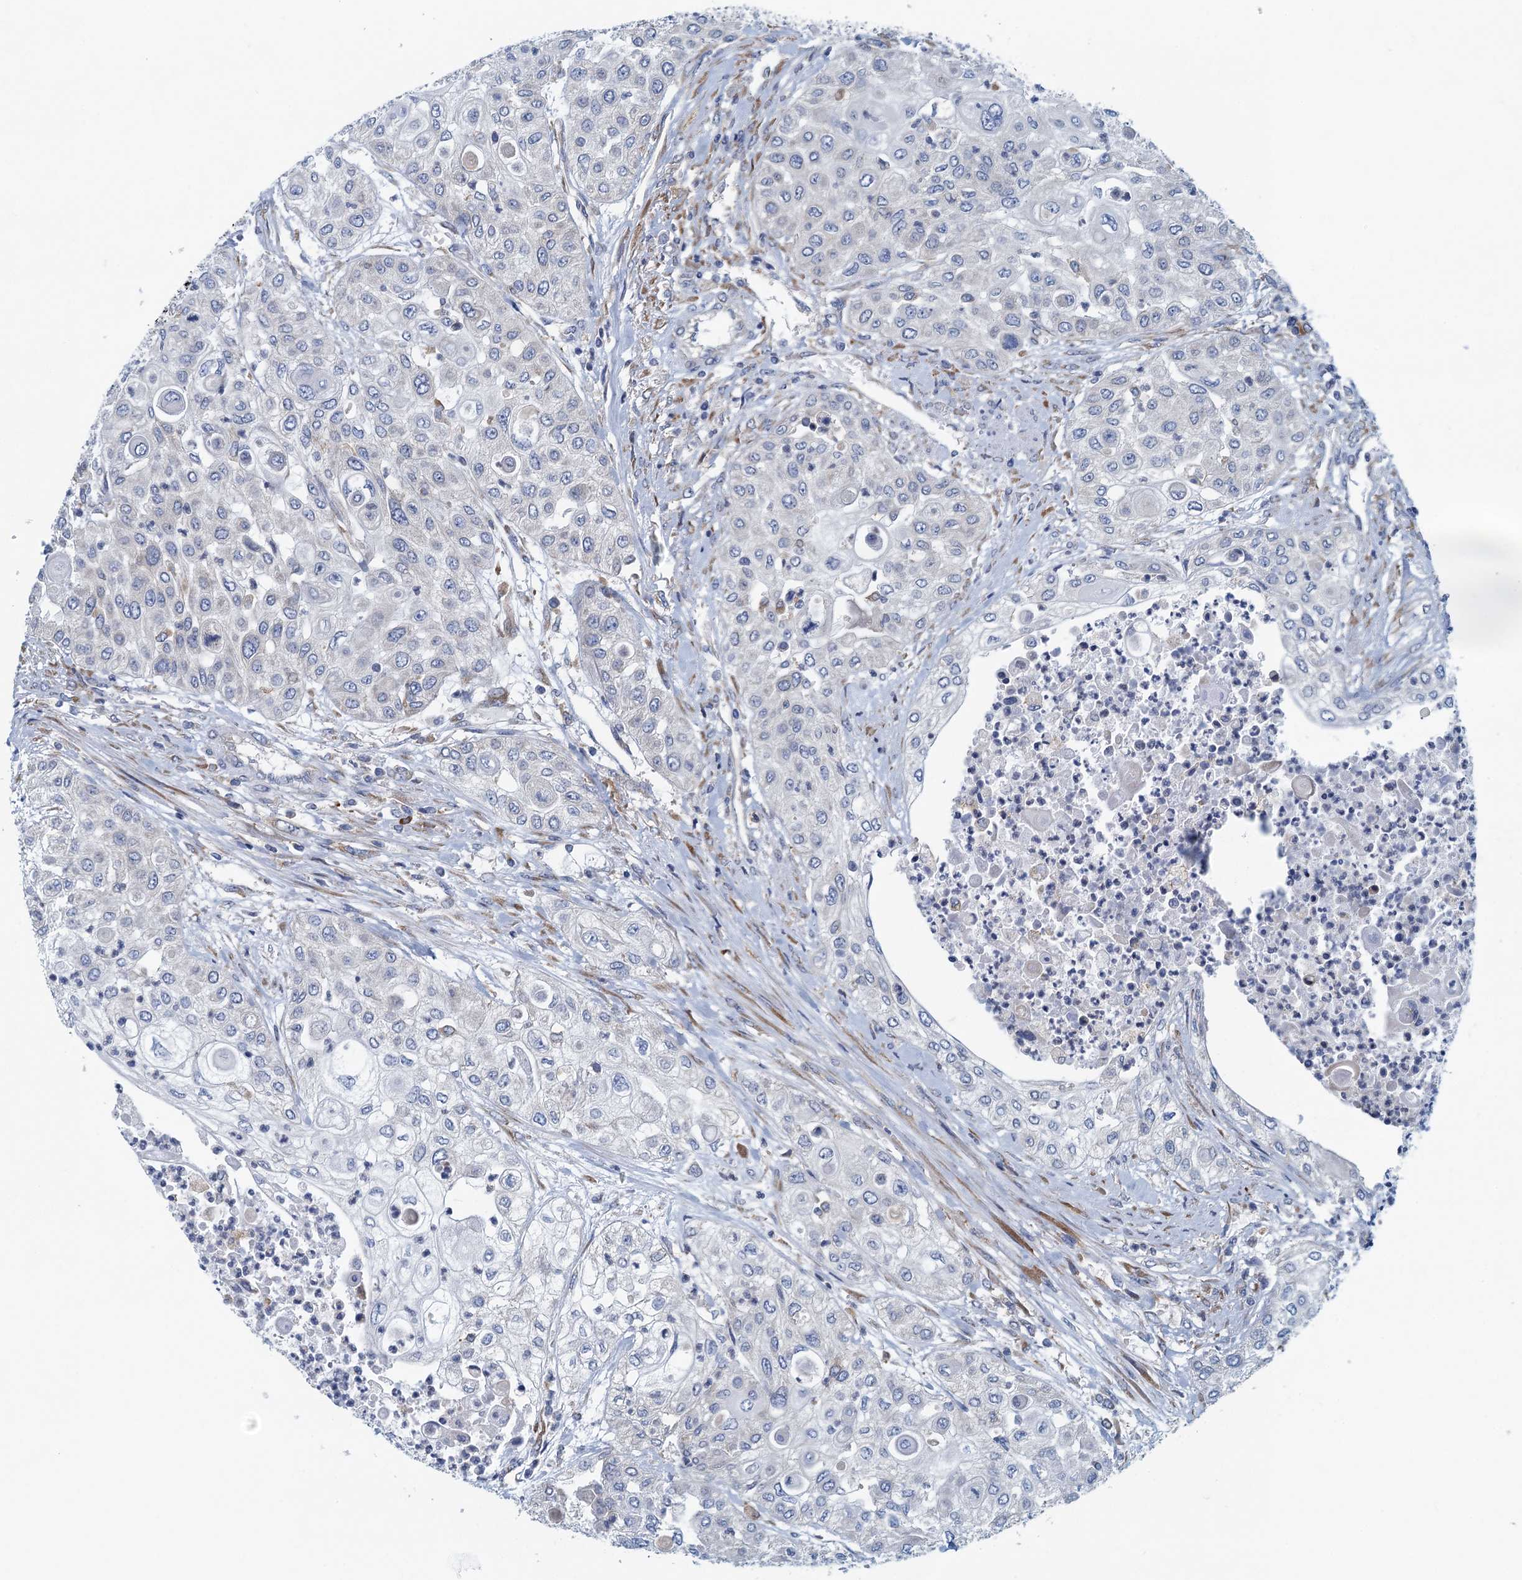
{"staining": {"intensity": "negative", "quantity": "none", "location": "none"}, "tissue": "urothelial cancer", "cell_type": "Tumor cells", "image_type": "cancer", "snomed": [{"axis": "morphology", "description": "Urothelial carcinoma, High grade"}, {"axis": "topography", "description": "Urinary bladder"}], "caption": "Tumor cells are negative for brown protein staining in urothelial carcinoma (high-grade). Nuclei are stained in blue.", "gene": "MYDGF", "patient": {"sex": "female", "age": 79}}